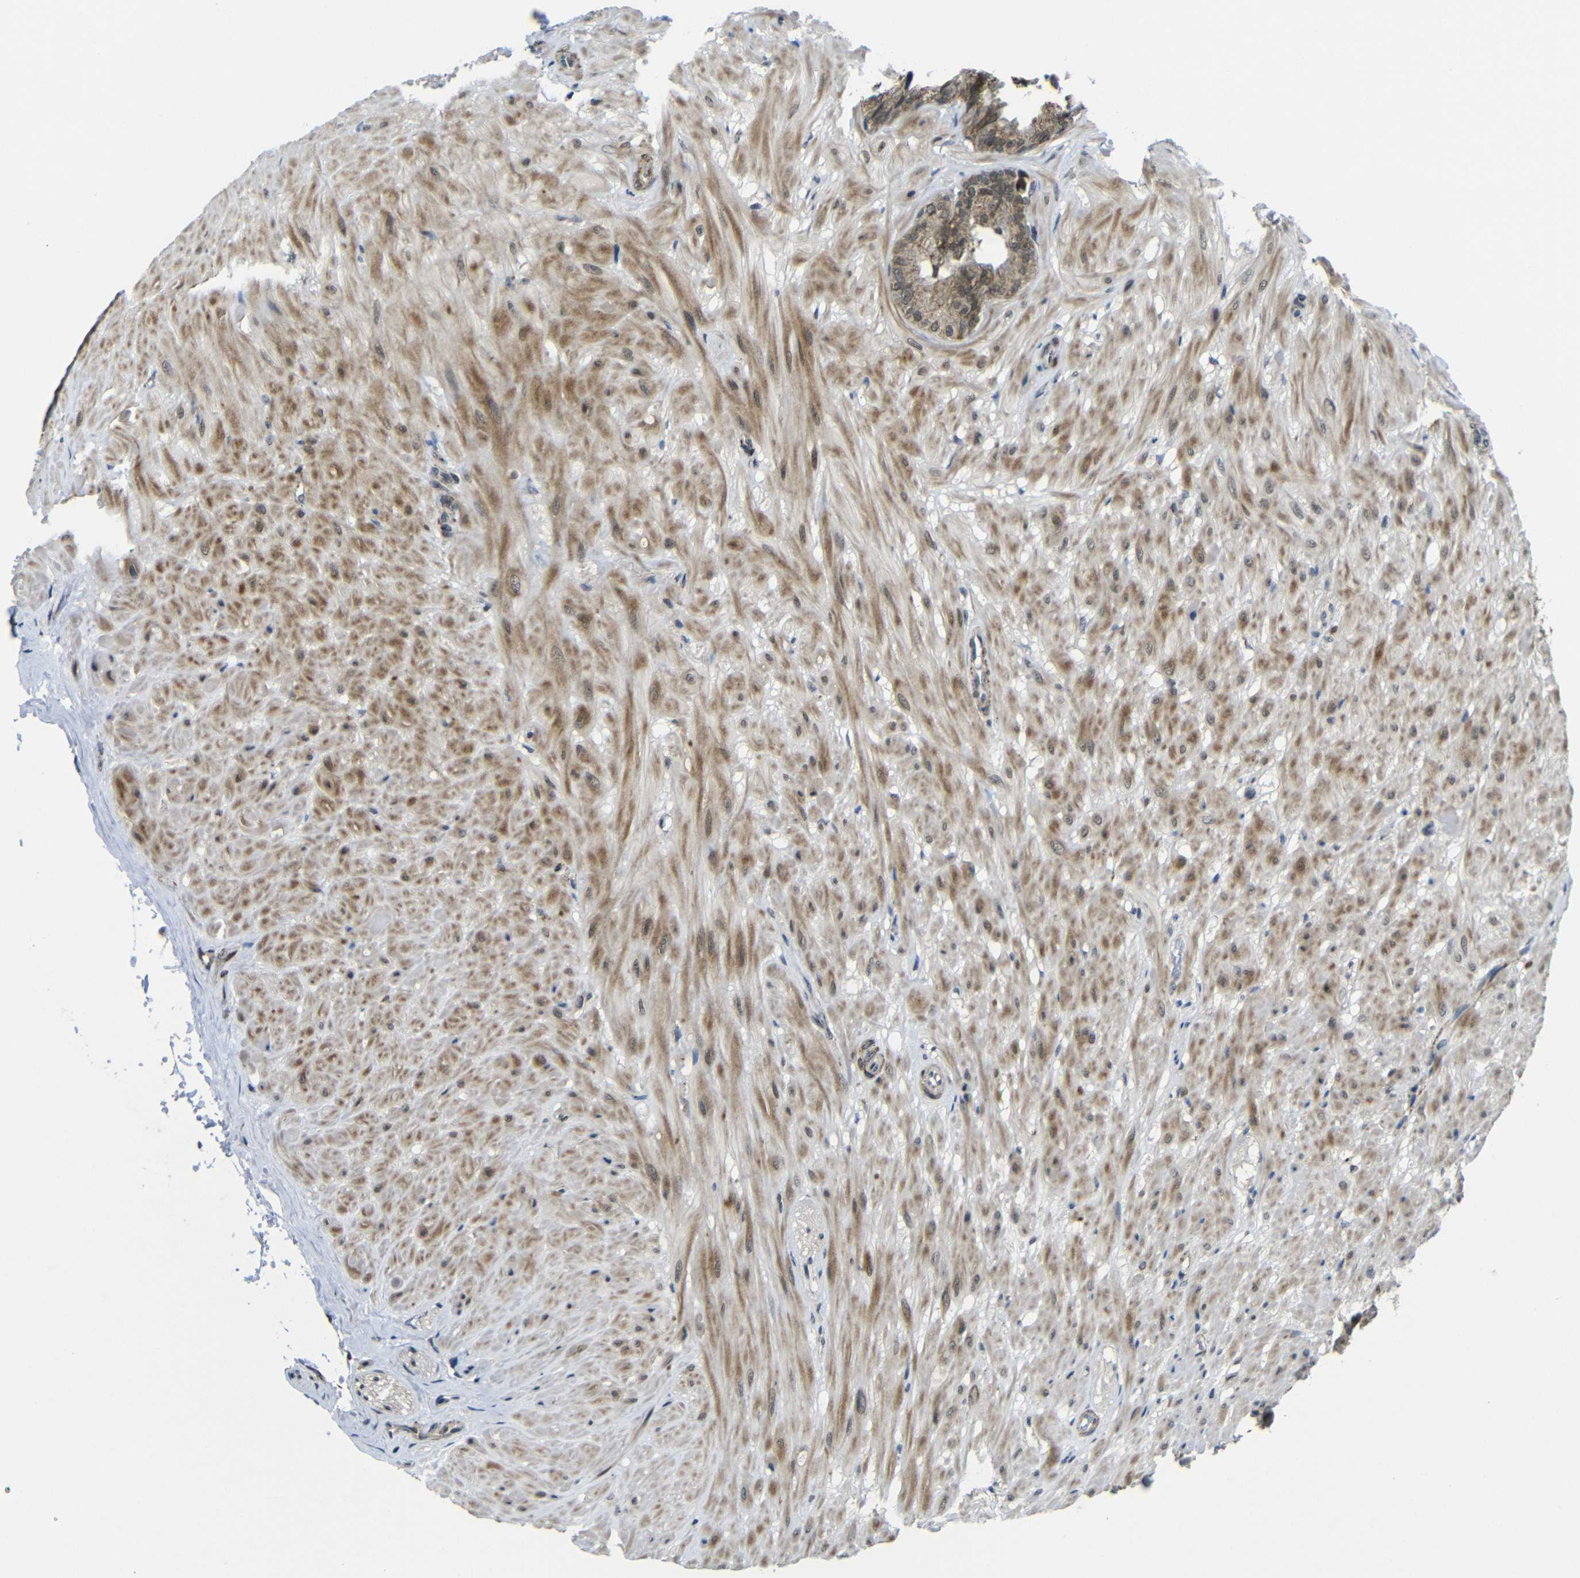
{"staining": {"intensity": "moderate", "quantity": ">75%", "location": "cytoplasmic/membranous"}, "tissue": "seminal vesicle", "cell_type": "Glandular cells", "image_type": "normal", "snomed": [{"axis": "morphology", "description": "Normal tissue, NOS"}, {"axis": "topography", "description": "Seminal veicle"}], "caption": "Immunohistochemical staining of normal human seminal vesicle exhibits moderate cytoplasmic/membranous protein expression in about >75% of glandular cells. (DAB (3,3'-diaminobenzidine) IHC, brown staining for protein, blue staining for nuclei).", "gene": "FAM172A", "patient": {"sex": "male", "age": 46}}